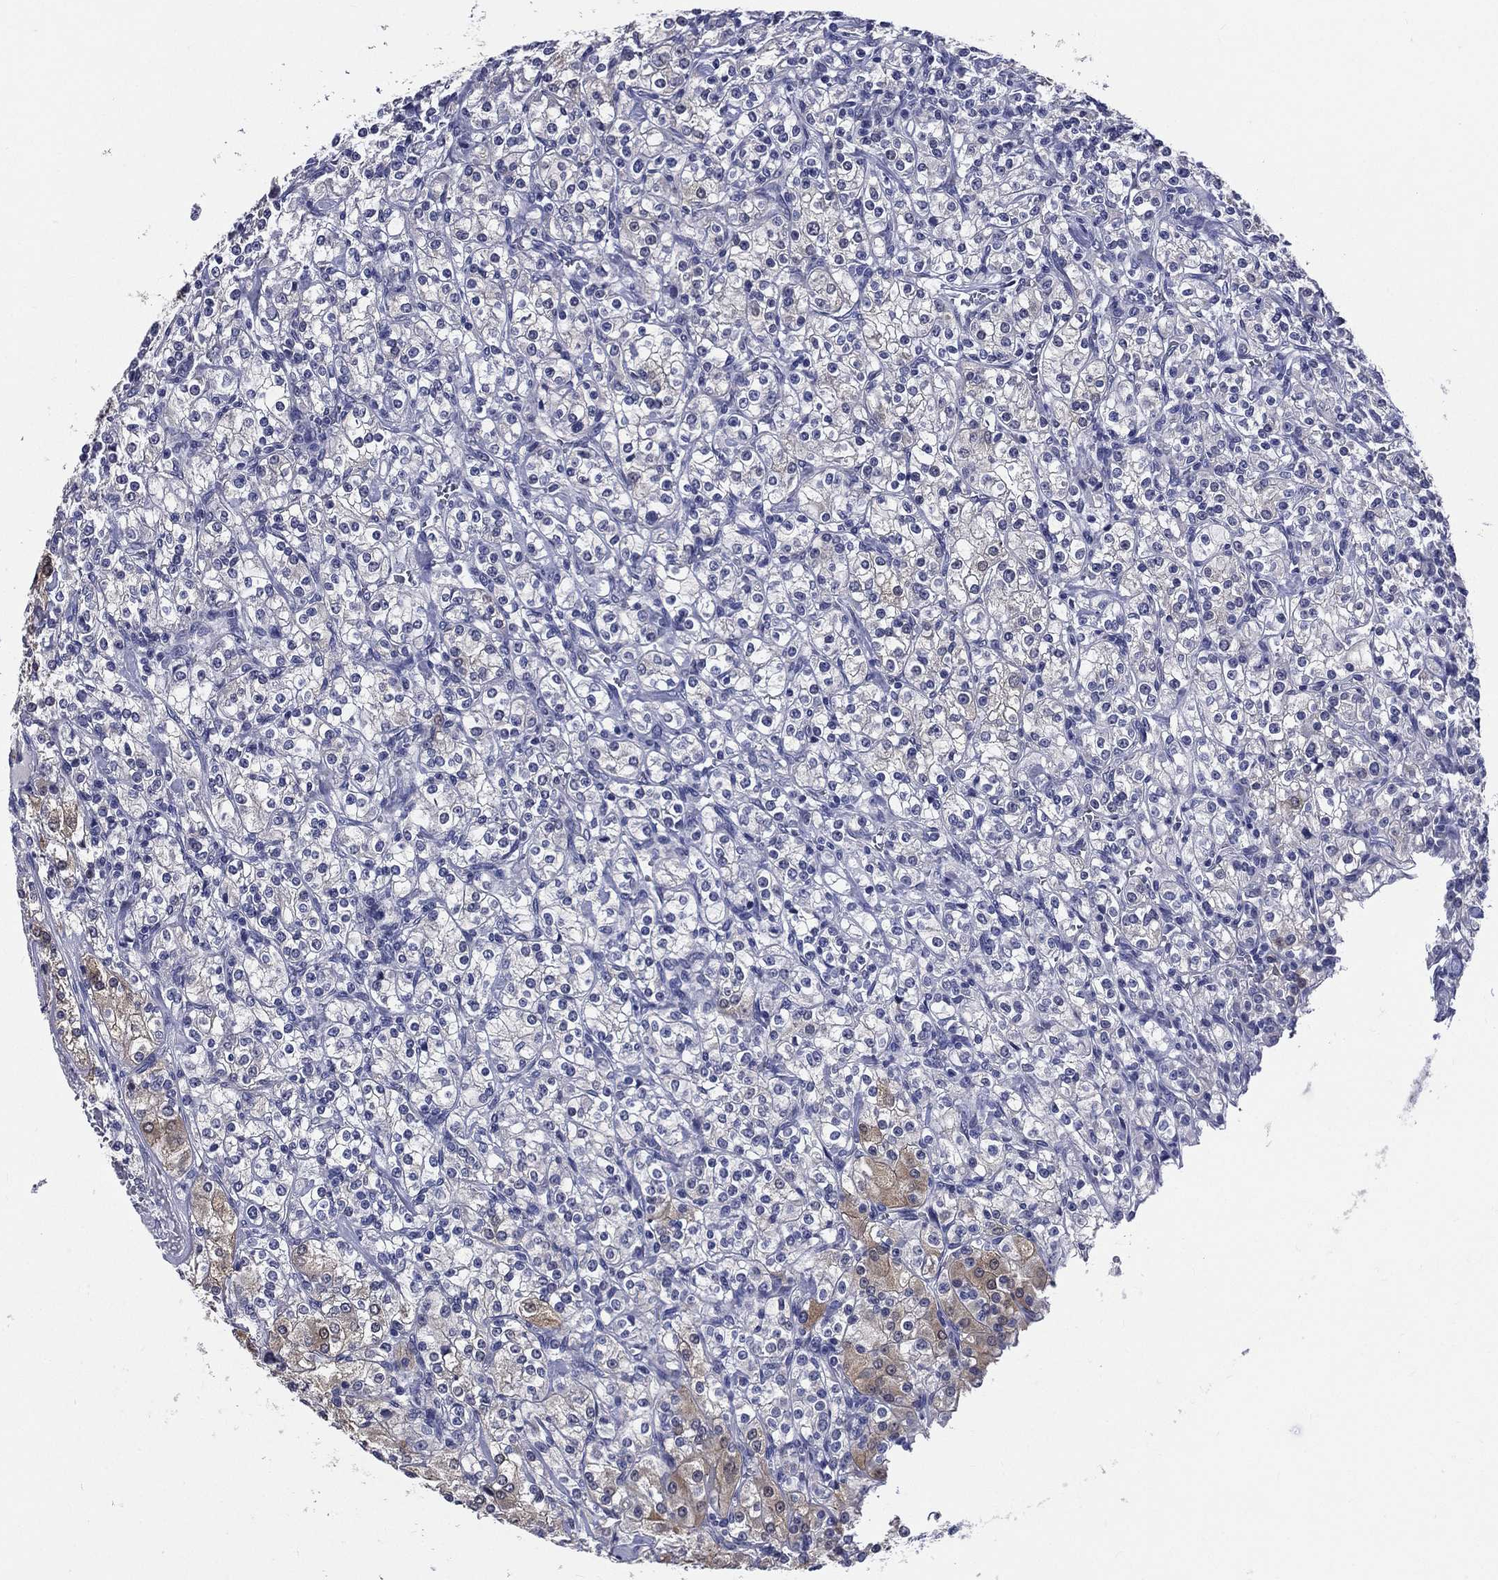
{"staining": {"intensity": "moderate", "quantity": "<25%", "location": "cytoplasmic/membranous"}, "tissue": "renal cancer", "cell_type": "Tumor cells", "image_type": "cancer", "snomed": [{"axis": "morphology", "description": "Adenocarcinoma, NOS"}, {"axis": "topography", "description": "Kidney"}], "caption": "Human renal cancer stained for a protein (brown) exhibits moderate cytoplasmic/membranous positive staining in approximately <25% of tumor cells.", "gene": "DPYS", "patient": {"sex": "male", "age": 77}}